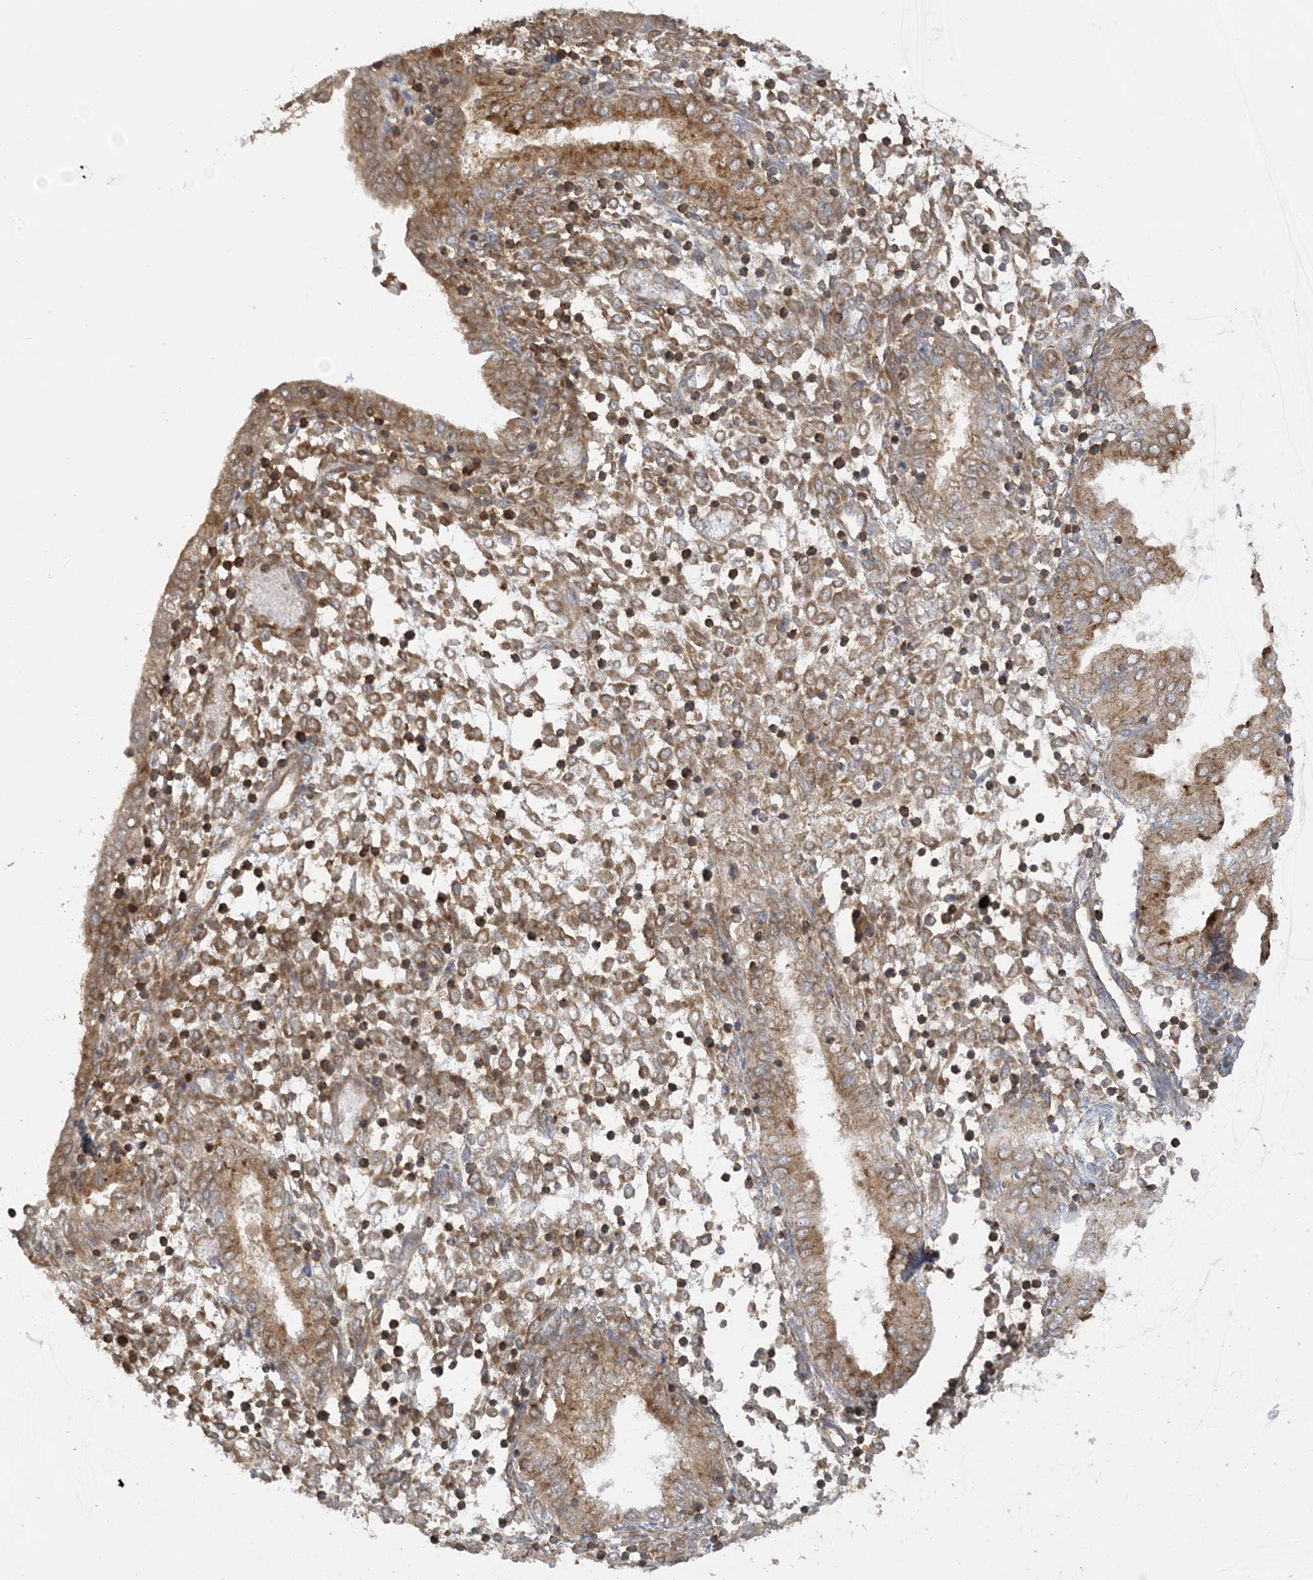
{"staining": {"intensity": "moderate", "quantity": ">75%", "location": "cytoplasmic/membranous"}, "tissue": "endometrium", "cell_type": "Cells in endometrial stroma", "image_type": "normal", "snomed": [{"axis": "morphology", "description": "Normal tissue, NOS"}, {"axis": "topography", "description": "Endometrium"}], "caption": "Cells in endometrial stroma display moderate cytoplasmic/membranous expression in about >75% of cells in normal endometrium.", "gene": "SRP72", "patient": {"sex": "female", "age": 53}}